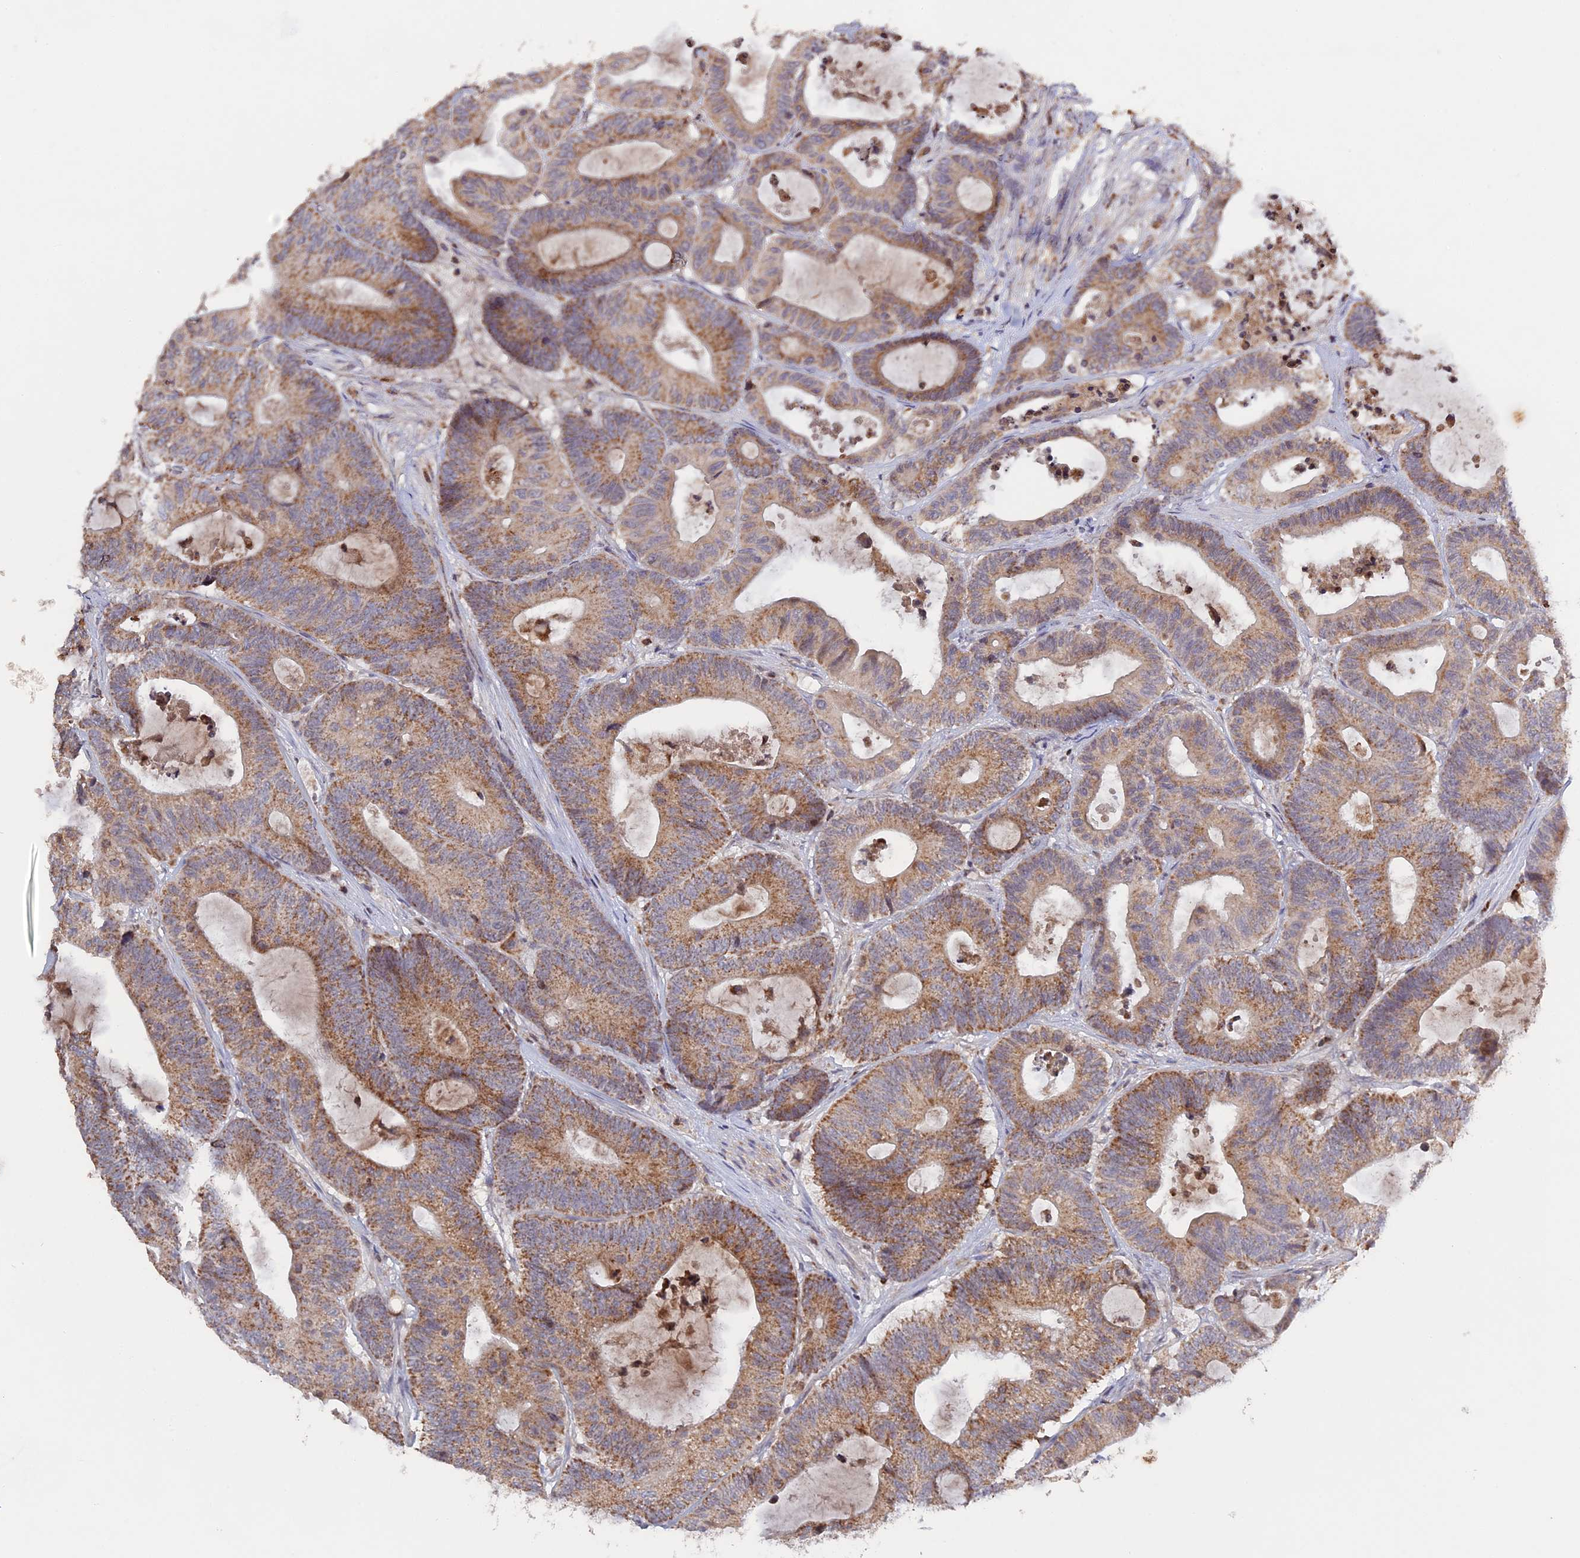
{"staining": {"intensity": "moderate", "quantity": ">75%", "location": "cytoplasmic/membranous"}, "tissue": "colorectal cancer", "cell_type": "Tumor cells", "image_type": "cancer", "snomed": [{"axis": "morphology", "description": "Adenocarcinoma, NOS"}, {"axis": "topography", "description": "Colon"}], "caption": "Colorectal adenocarcinoma tissue reveals moderate cytoplasmic/membranous positivity in approximately >75% of tumor cells, visualized by immunohistochemistry.", "gene": "MPV17L", "patient": {"sex": "female", "age": 84}}